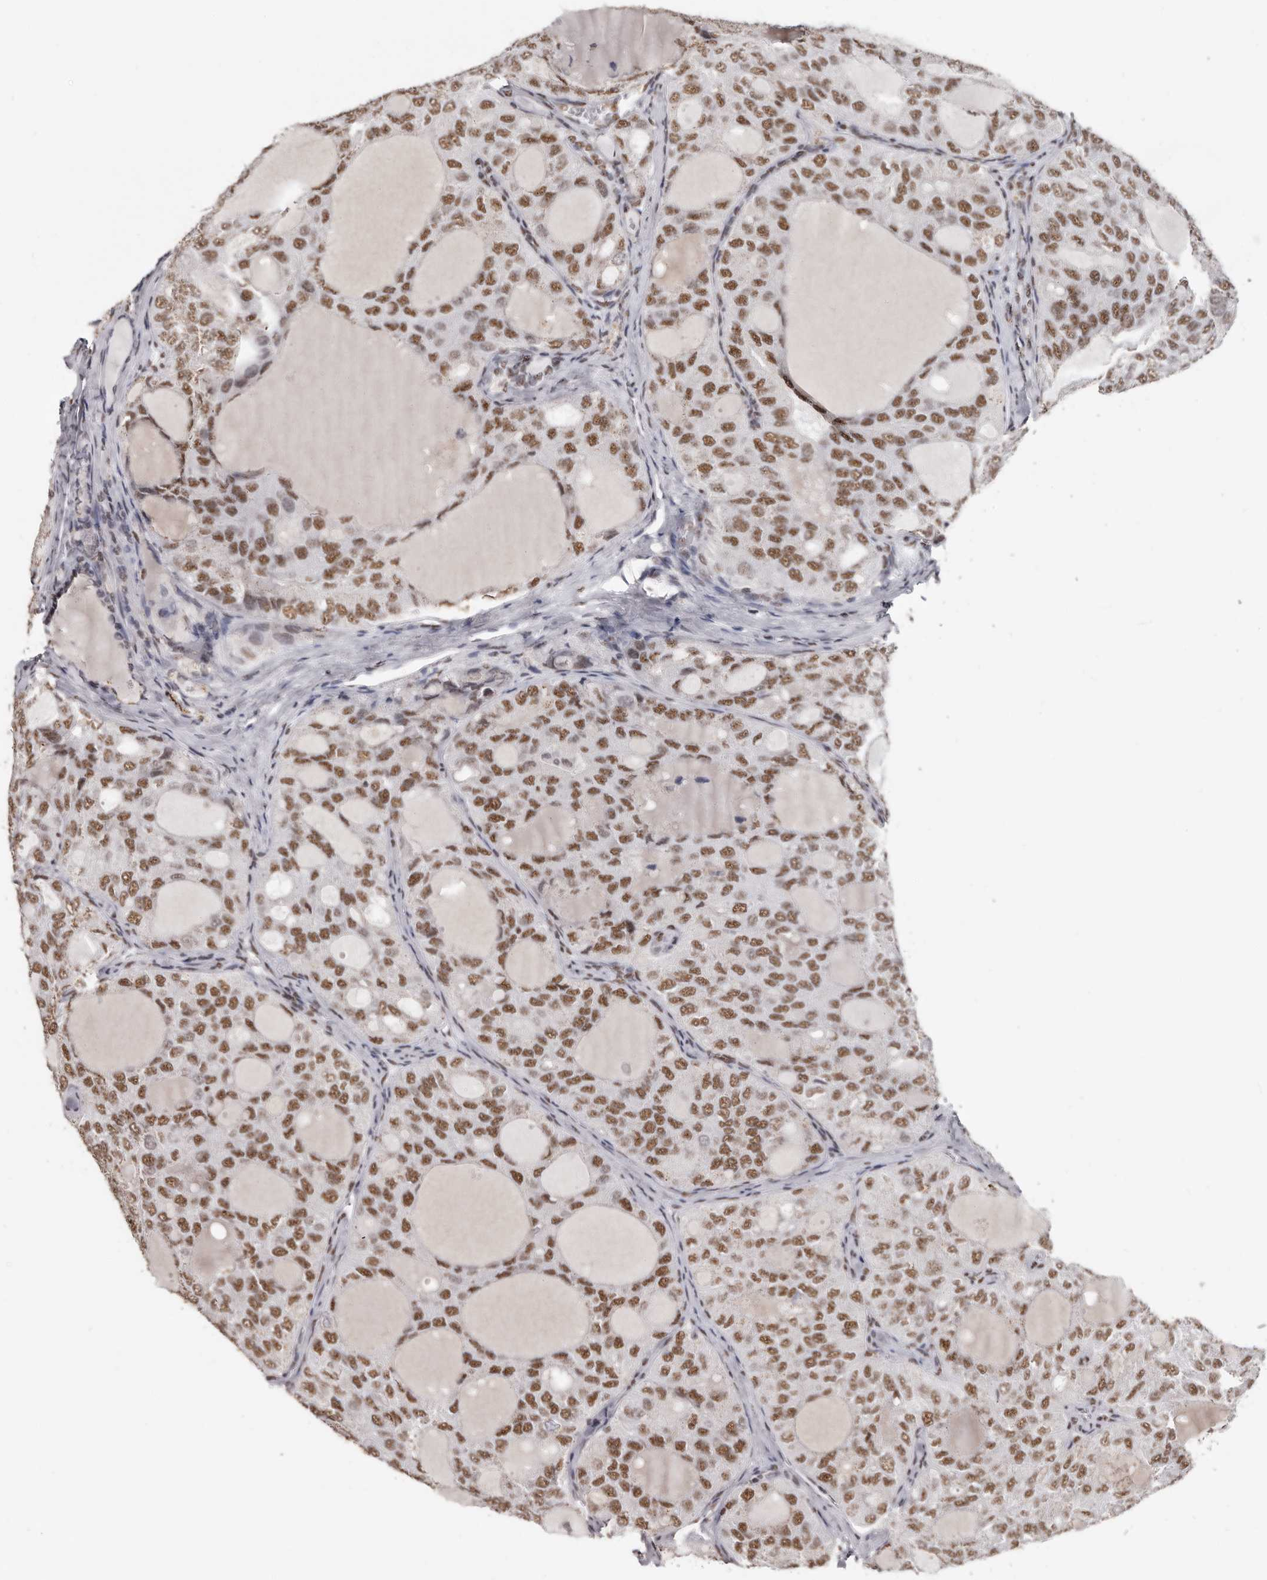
{"staining": {"intensity": "moderate", "quantity": ">75%", "location": "nuclear"}, "tissue": "thyroid cancer", "cell_type": "Tumor cells", "image_type": "cancer", "snomed": [{"axis": "morphology", "description": "Follicular adenoma carcinoma, NOS"}, {"axis": "topography", "description": "Thyroid gland"}], "caption": "The immunohistochemical stain shows moderate nuclear positivity in tumor cells of follicular adenoma carcinoma (thyroid) tissue.", "gene": "SCAF4", "patient": {"sex": "male", "age": 75}}